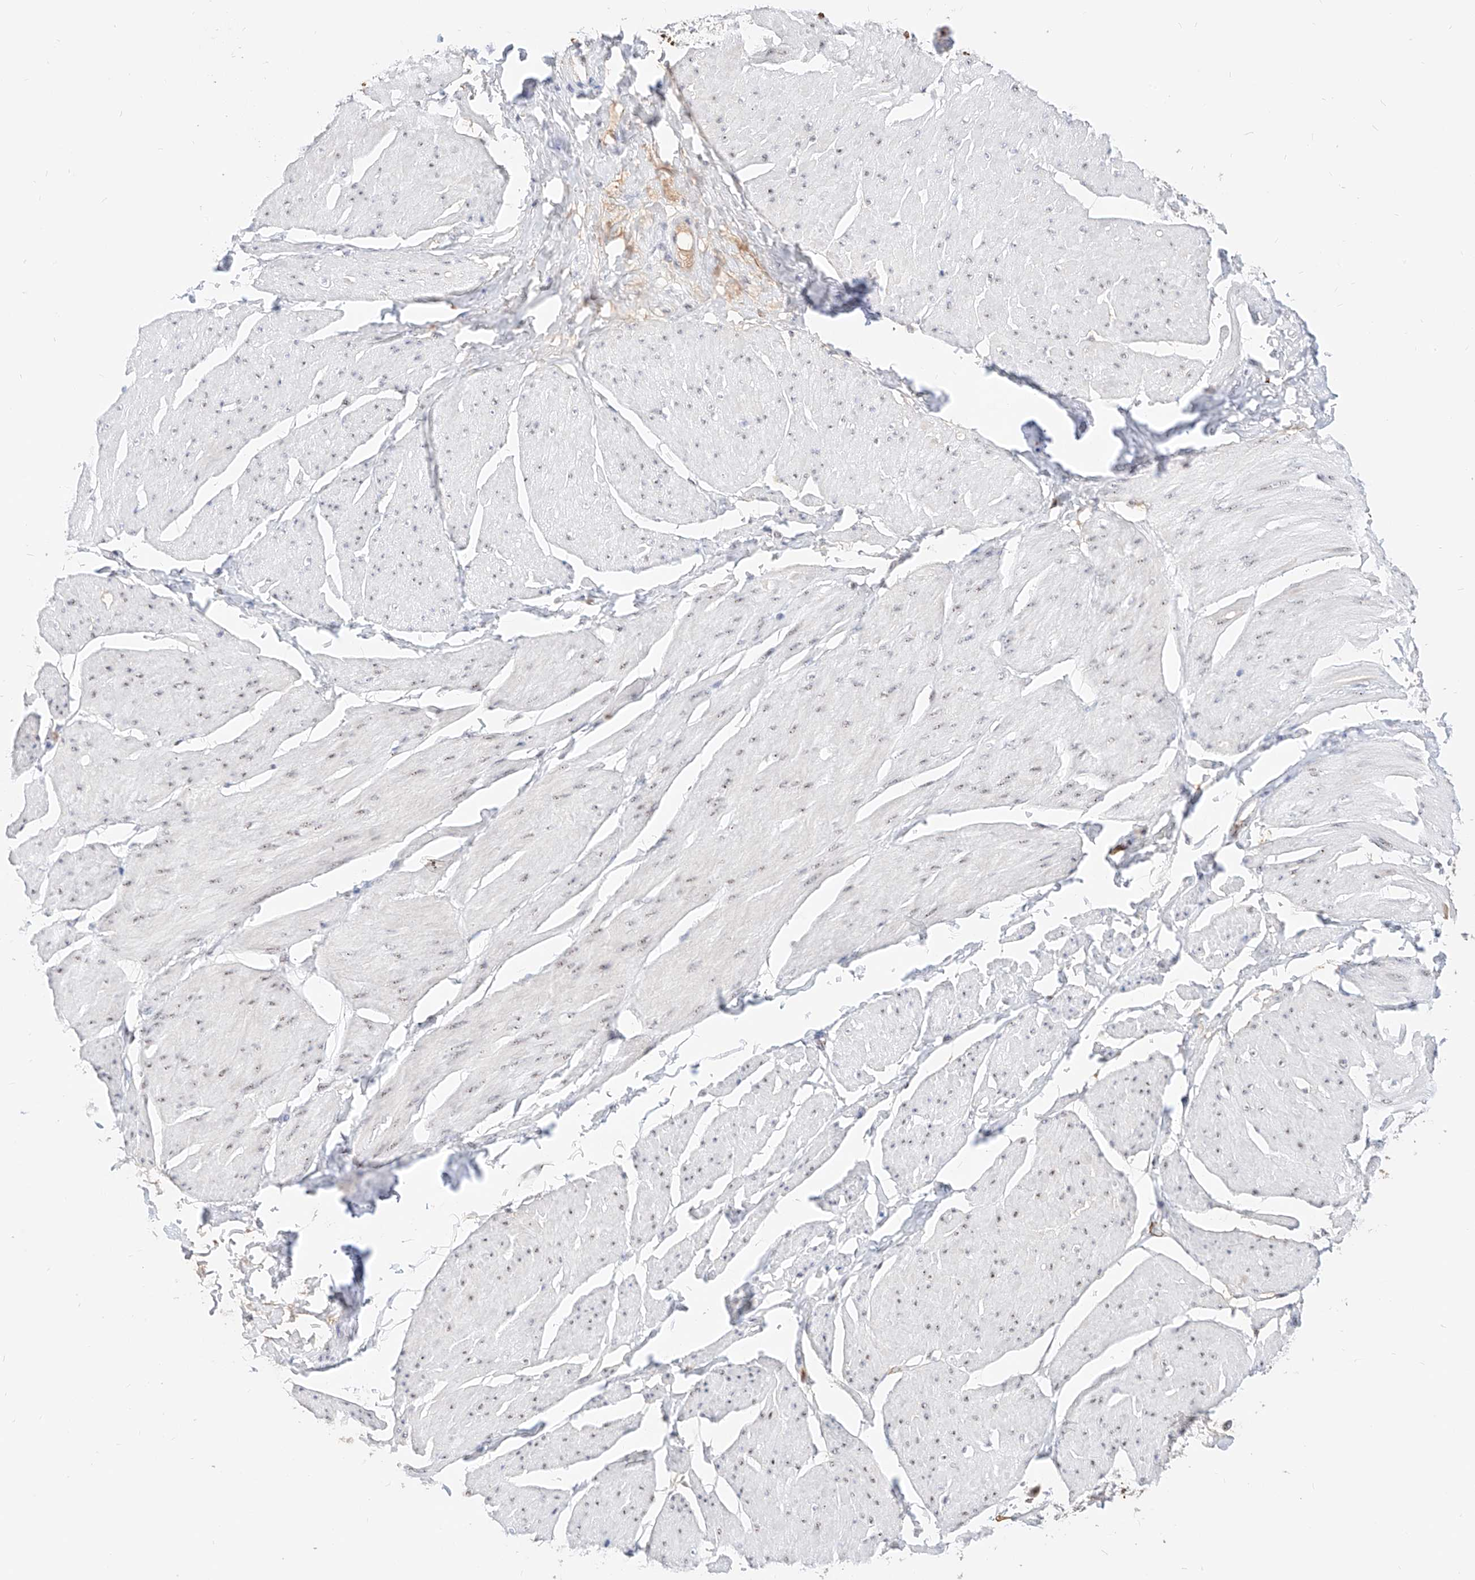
{"staining": {"intensity": "weak", "quantity": "25%-75%", "location": "nuclear"}, "tissue": "smooth muscle", "cell_type": "Smooth muscle cells", "image_type": "normal", "snomed": [{"axis": "morphology", "description": "Urothelial carcinoma, High grade"}, {"axis": "topography", "description": "Urinary bladder"}], "caption": "About 25%-75% of smooth muscle cells in unremarkable smooth muscle show weak nuclear protein positivity as visualized by brown immunohistochemical staining.", "gene": "ZFP42", "patient": {"sex": "male", "age": 46}}